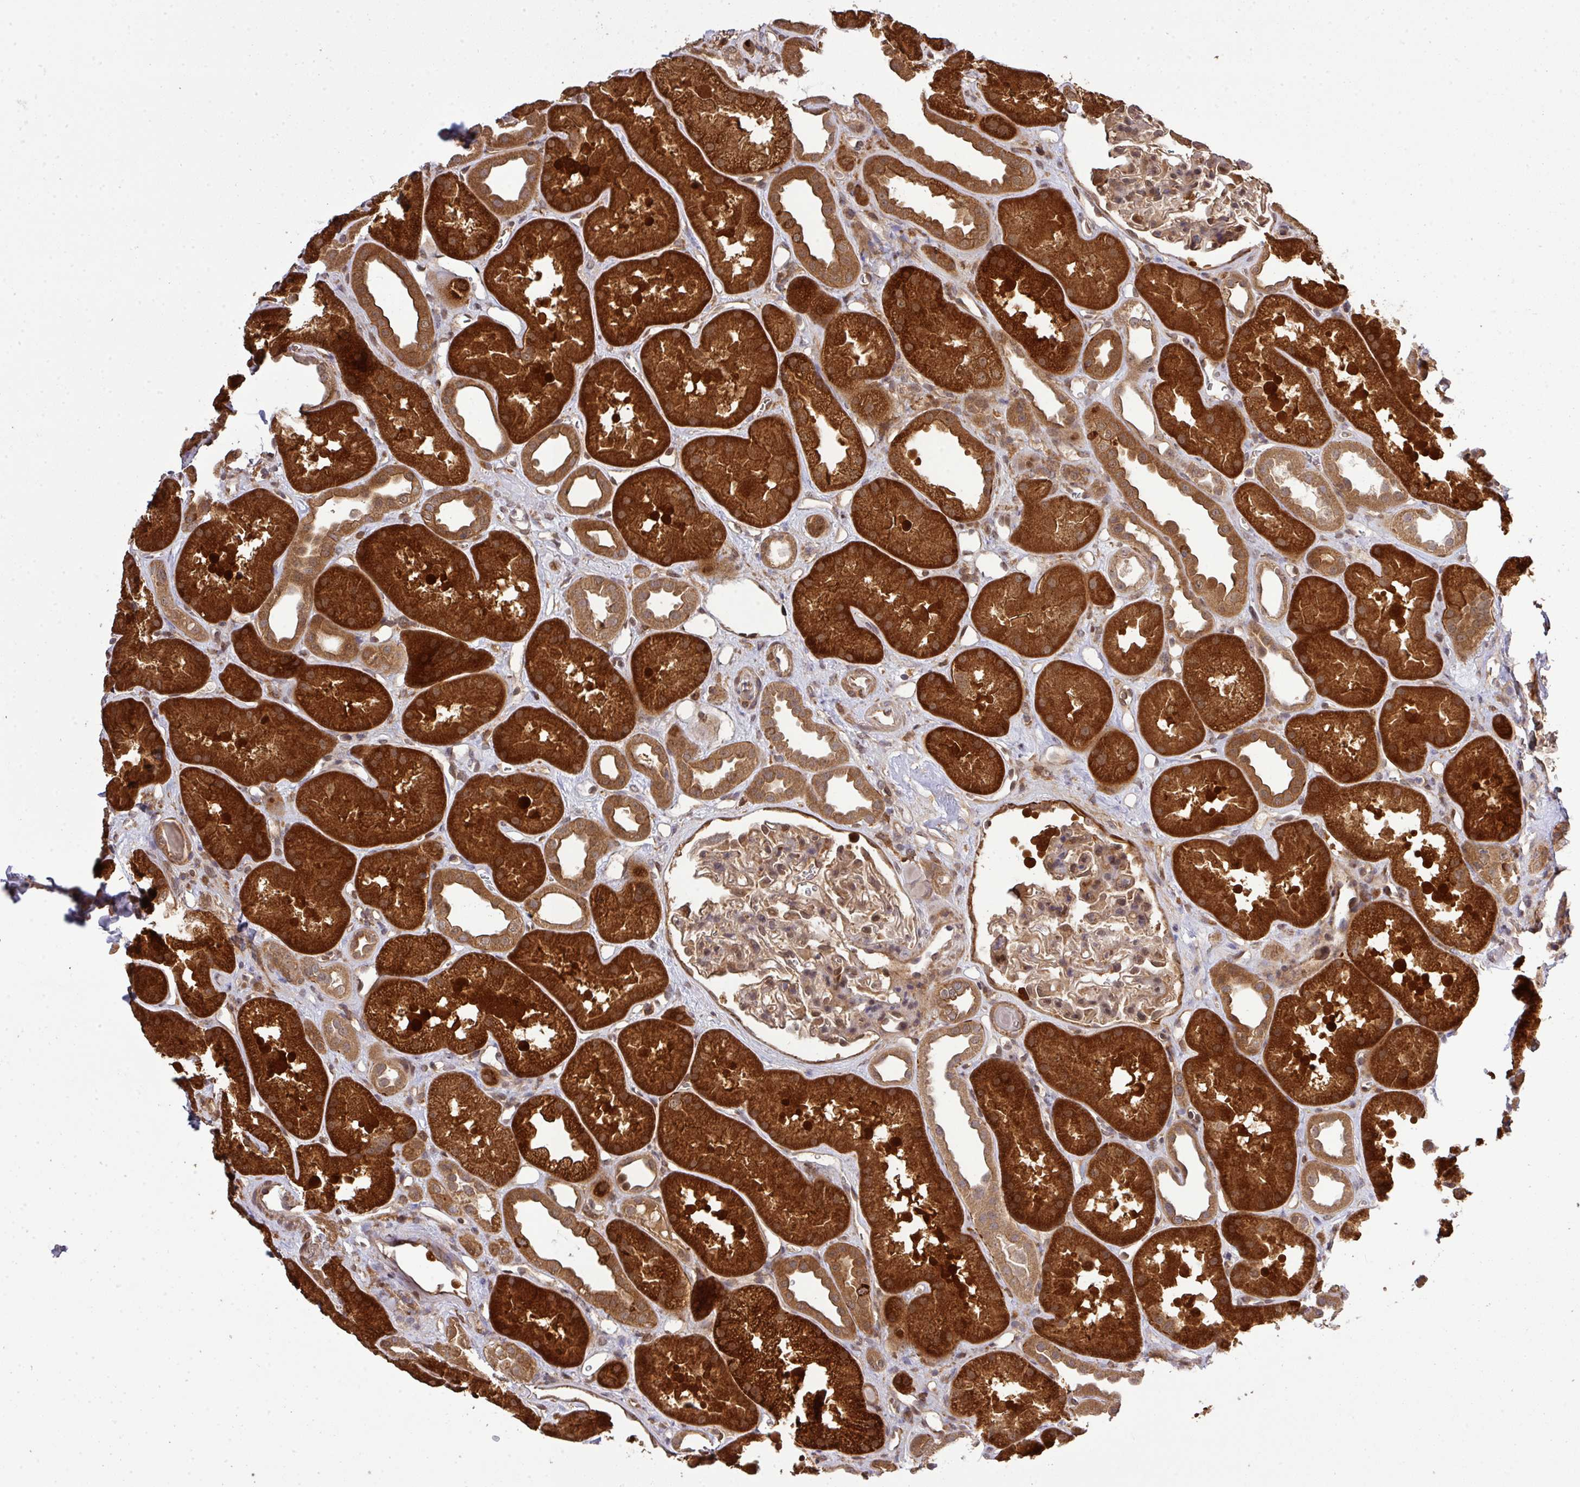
{"staining": {"intensity": "weak", "quantity": "25%-75%", "location": "cytoplasmic/membranous,nuclear"}, "tissue": "kidney", "cell_type": "Cells in glomeruli", "image_type": "normal", "snomed": [{"axis": "morphology", "description": "Normal tissue, NOS"}, {"axis": "topography", "description": "Kidney"}], "caption": "Immunohistochemistry (IHC) photomicrograph of normal kidney stained for a protein (brown), which exhibits low levels of weak cytoplasmic/membranous,nuclear expression in about 25%-75% of cells in glomeruli.", "gene": "ARPIN", "patient": {"sex": "male", "age": 61}}